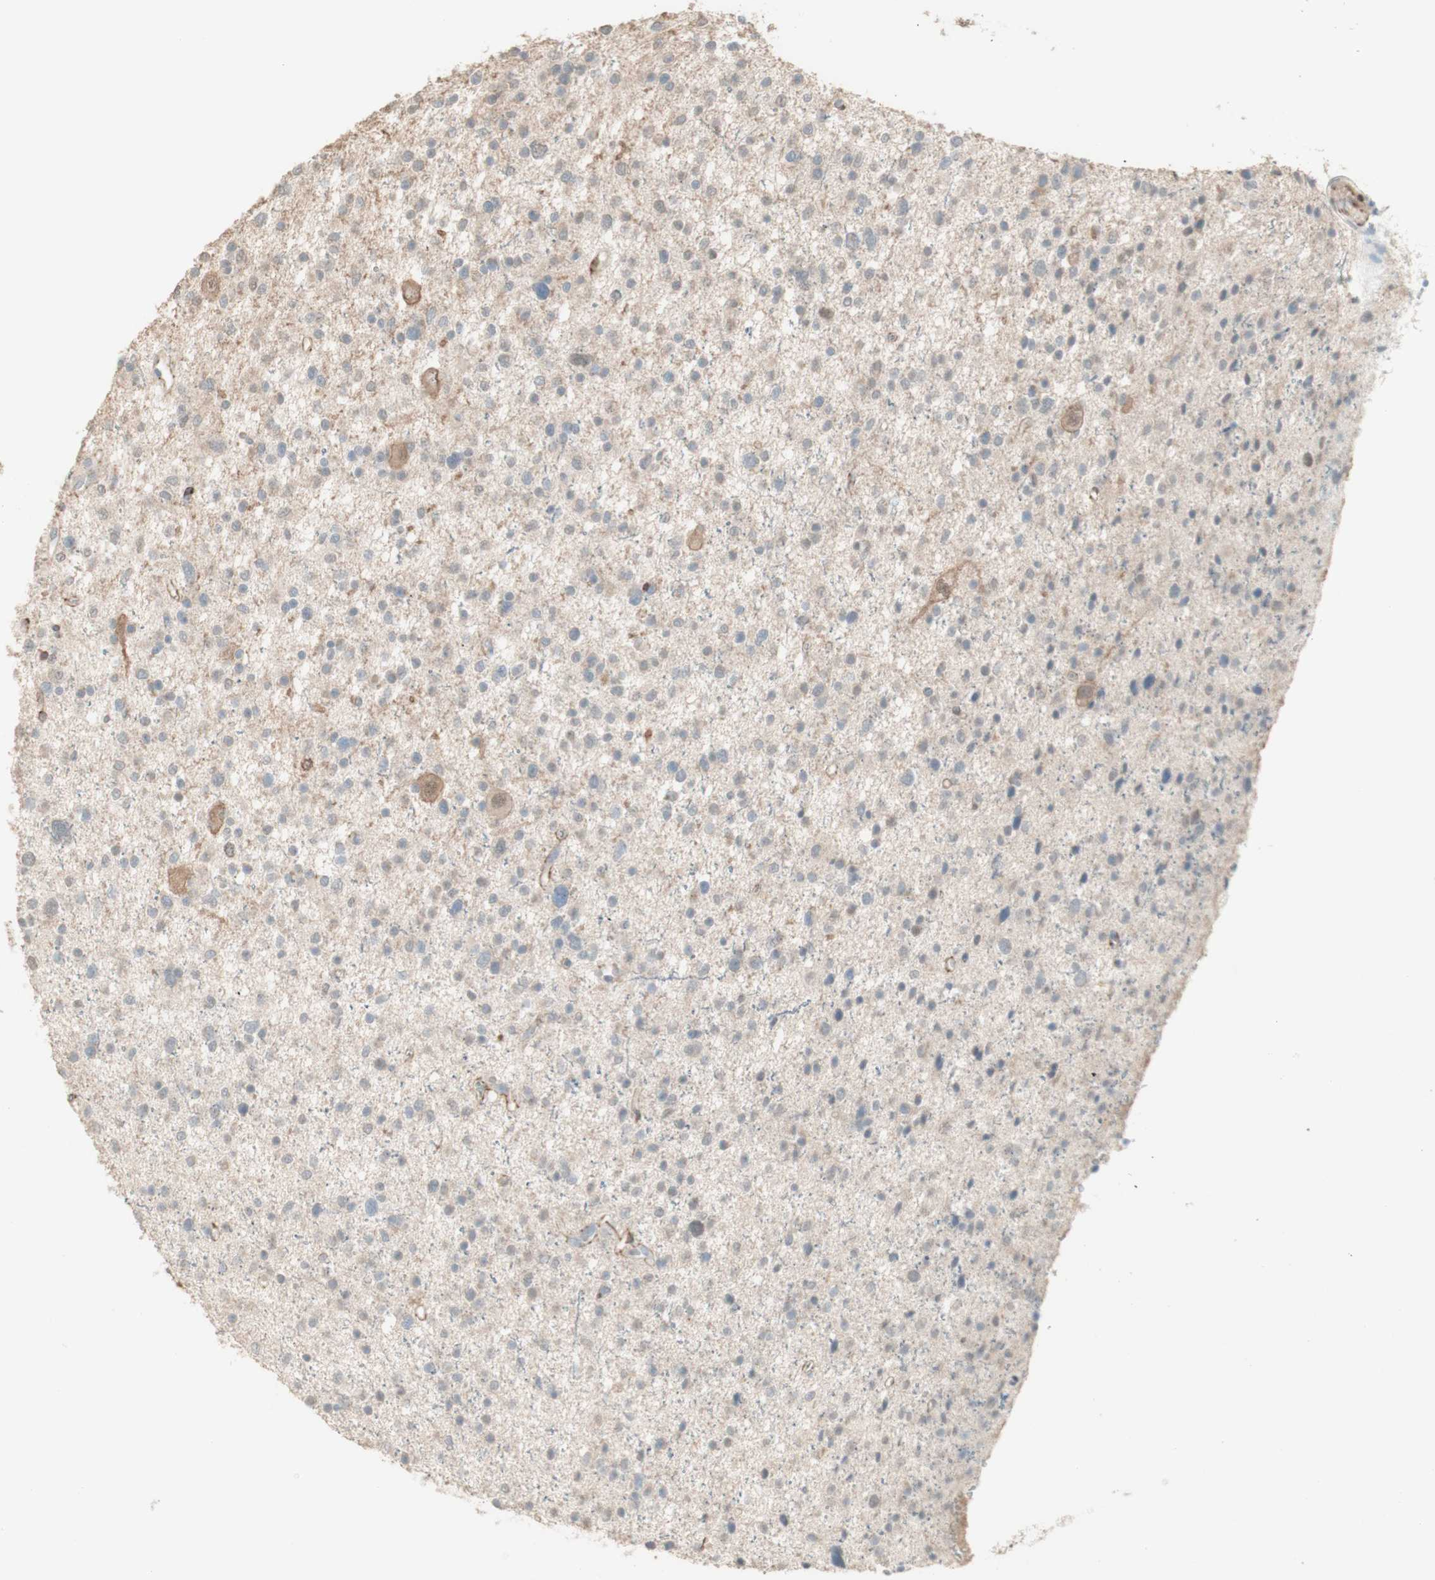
{"staining": {"intensity": "negative", "quantity": "none", "location": "none"}, "tissue": "glioma", "cell_type": "Tumor cells", "image_type": "cancer", "snomed": [{"axis": "morphology", "description": "Glioma, malignant, Low grade"}, {"axis": "topography", "description": "Brain"}], "caption": "DAB (3,3'-diaminobenzidine) immunohistochemical staining of human low-grade glioma (malignant) shows no significant positivity in tumor cells.", "gene": "MUC3A", "patient": {"sex": "female", "age": 37}}